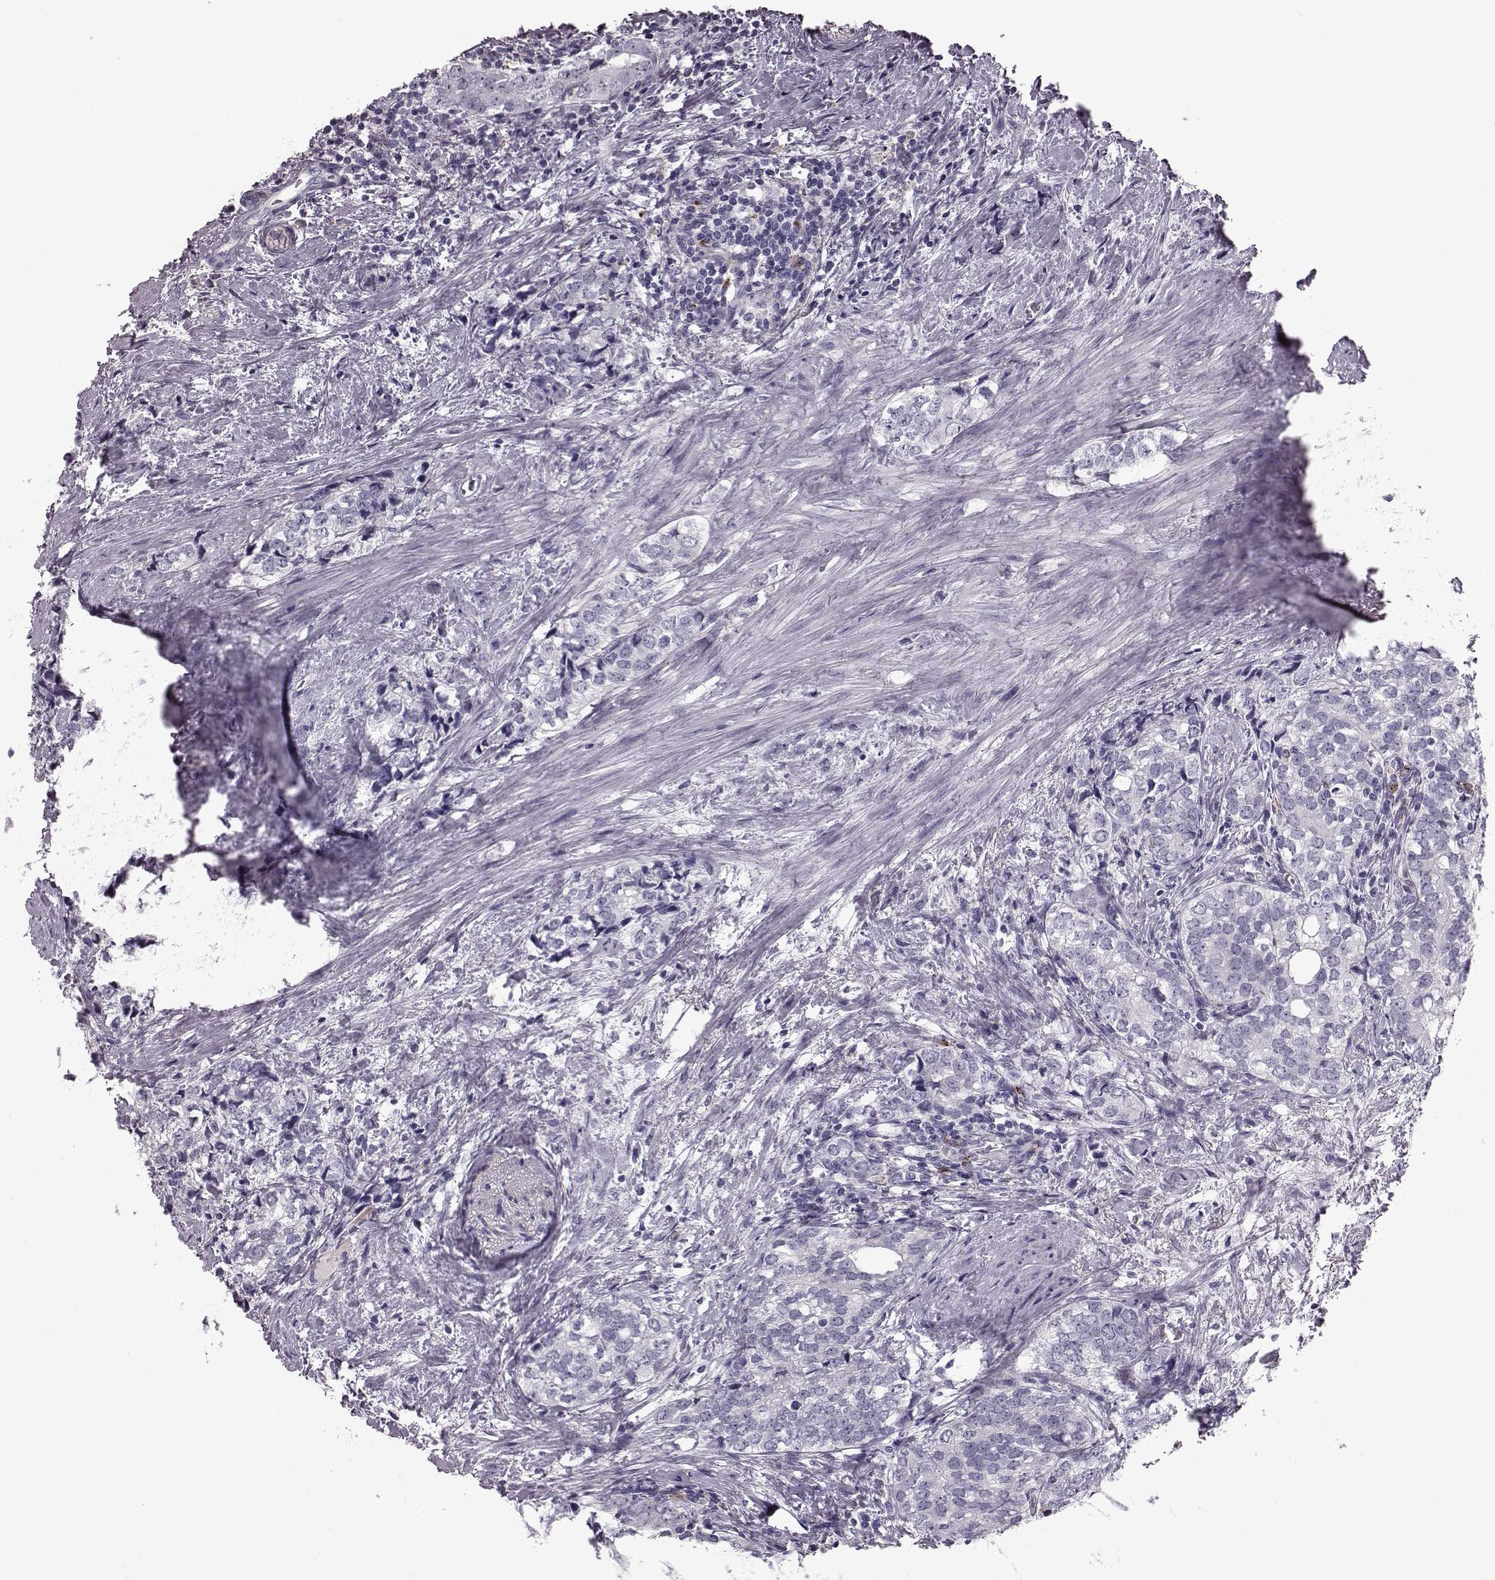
{"staining": {"intensity": "negative", "quantity": "none", "location": "none"}, "tissue": "prostate cancer", "cell_type": "Tumor cells", "image_type": "cancer", "snomed": [{"axis": "morphology", "description": "Adenocarcinoma, NOS"}, {"axis": "topography", "description": "Prostate and seminal vesicle, NOS"}], "caption": "Prostate cancer stained for a protein using immunohistochemistry (IHC) shows no expression tumor cells.", "gene": "SNTG1", "patient": {"sex": "male", "age": 63}}